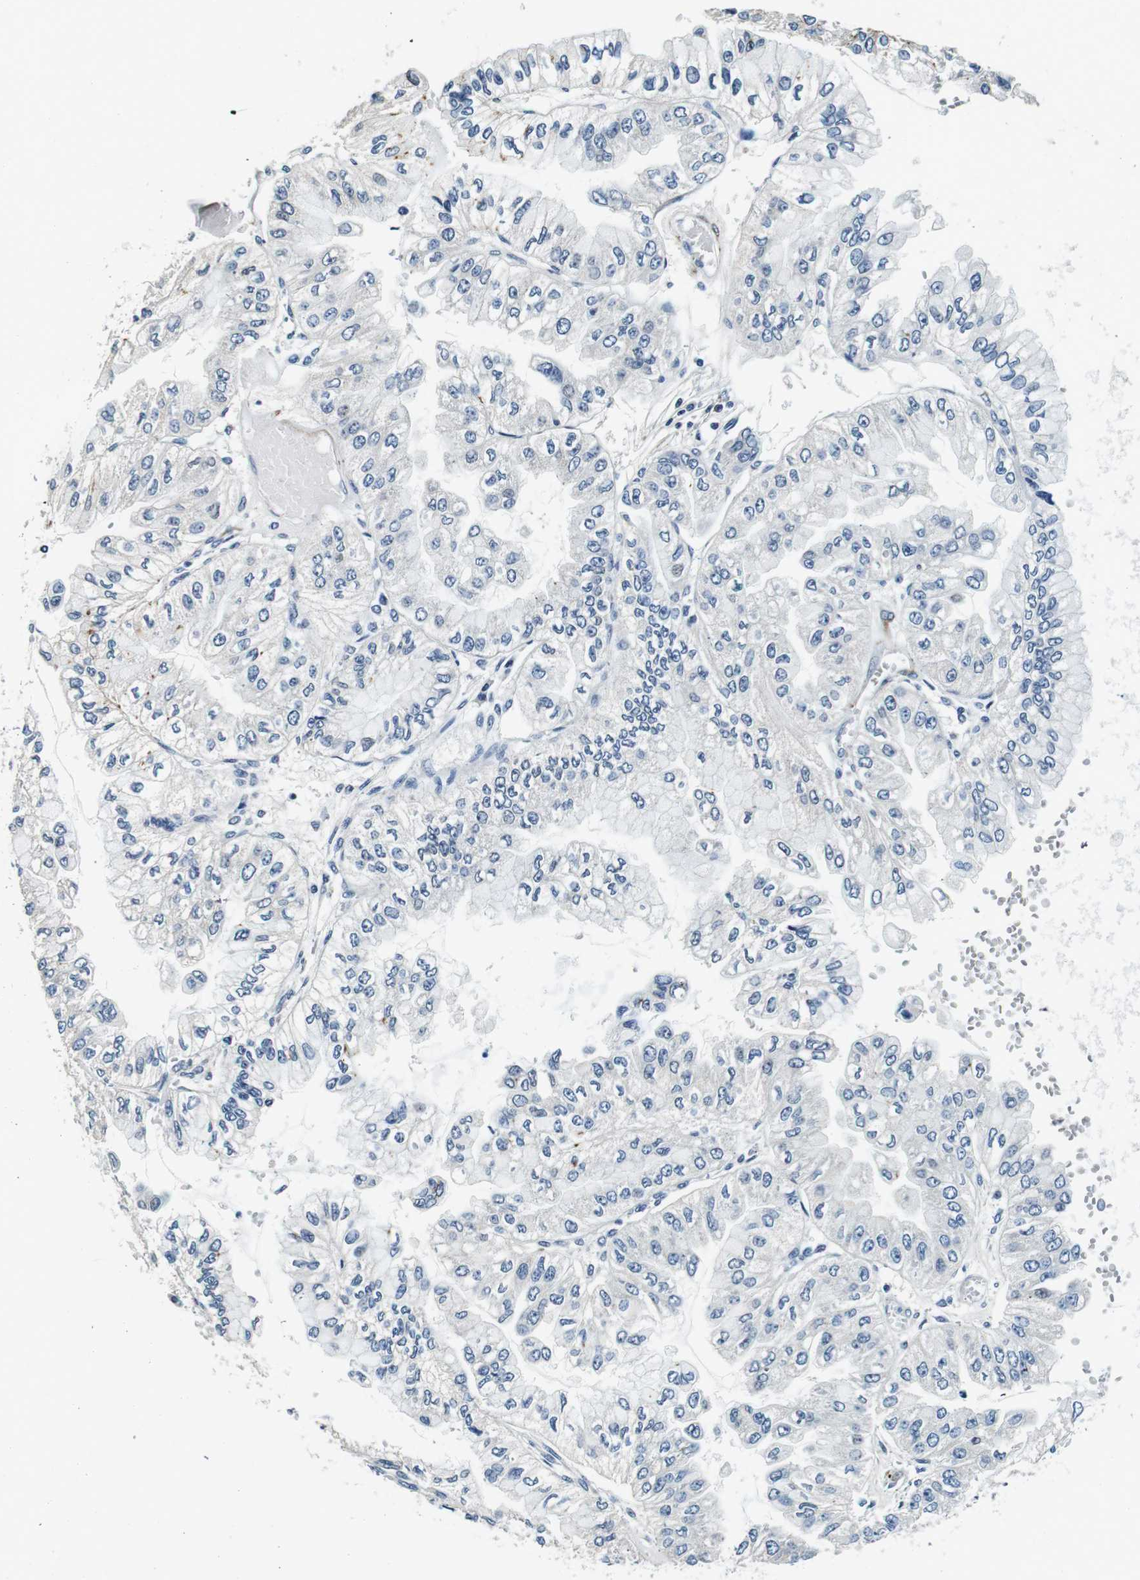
{"staining": {"intensity": "negative", "quantity": "none", "location": "none"}, "tissue": "liver cancer", "cell_type": "Tumor cells", "image_type": "cancer", "snomed": [{"axis": "morphology", "description": "Cholangiocarcinoma"}, {"axis": "topography", "description": "Liver"}], "caption": "Immunohistochemistry (IHC) of human liver cancer (cholangiocarcinoma) exhibits no staining in tumor cells.", "gene": "GJE1", "patient": {"sex": "female", "age": 79}}